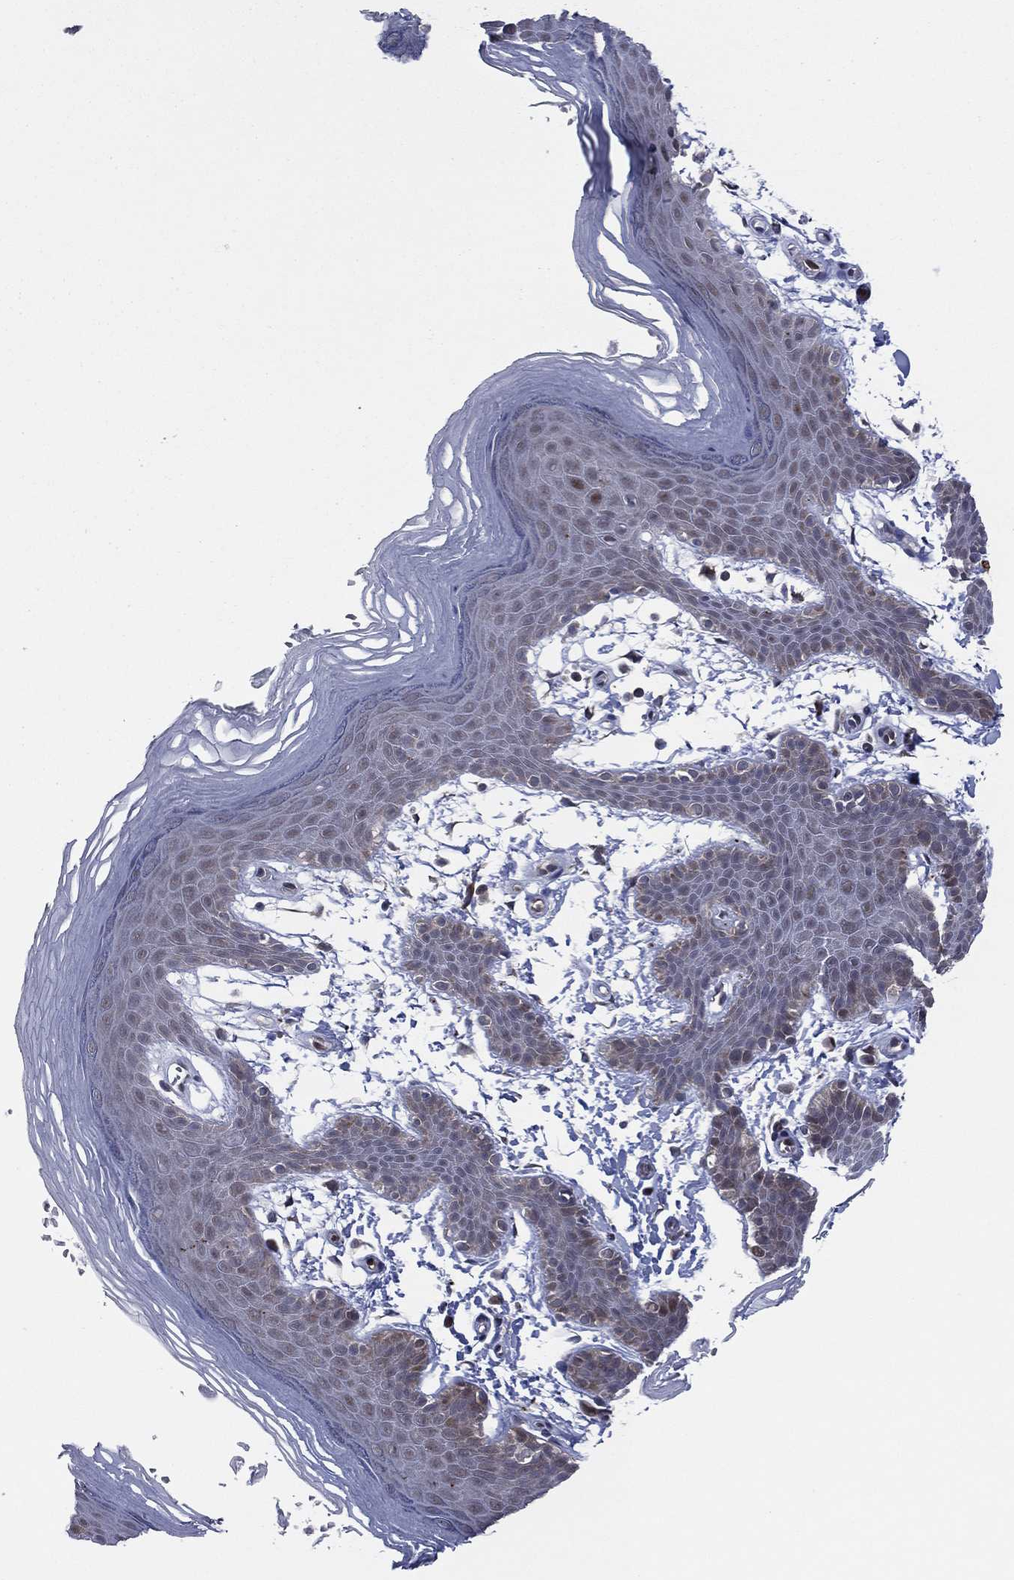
{"staining": {"intensity": "weak", "quantity": "<25%", "location": "cytoplasmic/membranous"}, "tissue": "skin", "cell_type": "Epidermal cells", "image_type": "normal", "snomed": [{"axis": "morphology", "description": "Normal tissue, NOS"}, {"axis": "topography", "description": "Anal"}], "caption": "Immunohistochemistry histopathology image of unremarkable skin stained for a protein (brown), which exhibits no positivity in epidermal cells. Brightfield microscopy of immunohistochemistry stained with DAB (3,3'-diaminobenzidine) (brown) and hematoxylin (blue), captured at high magnification.", "gene": "SNCG", "patient": {"sex": "male", "age": 53}}